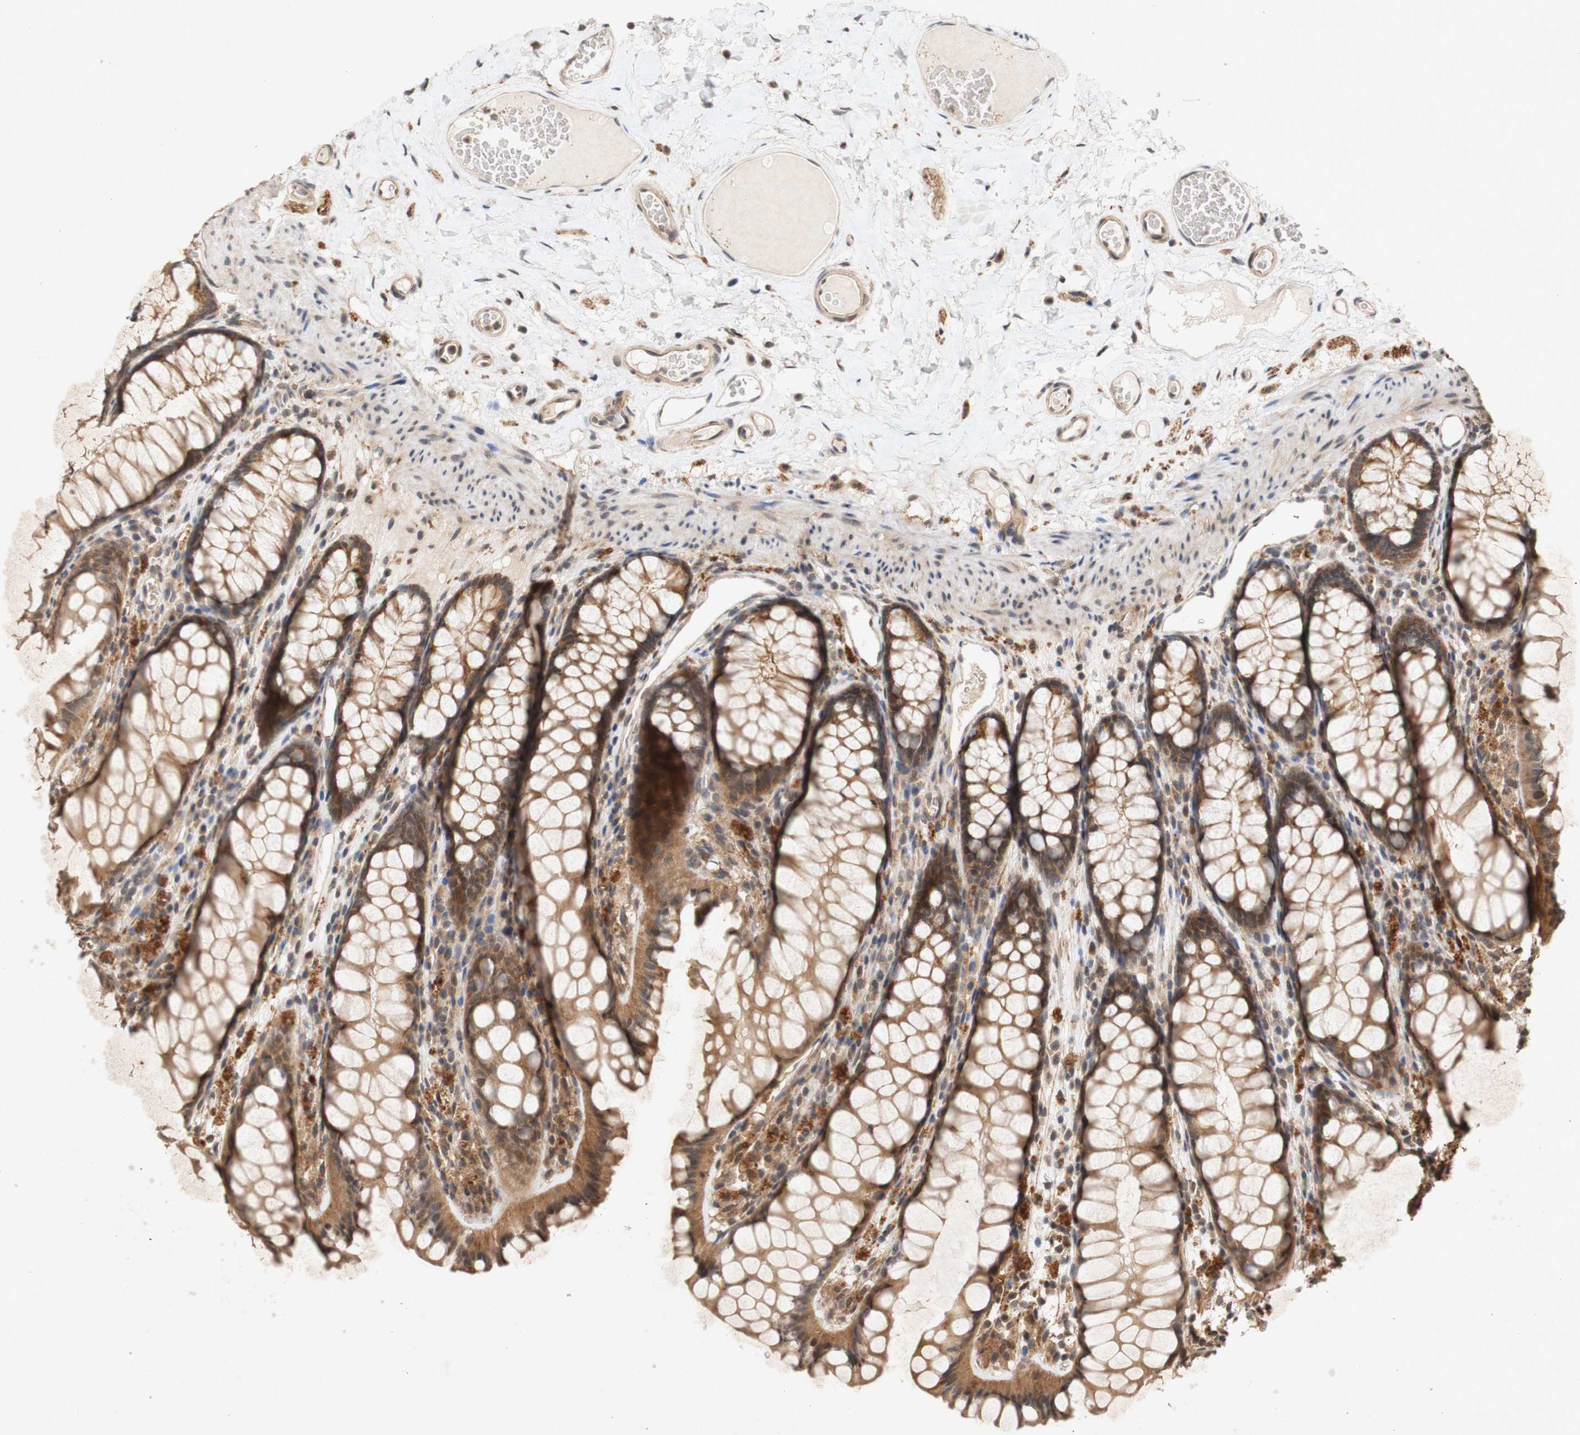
{"staining": {"intensity": "weak", "quantity": ">75%", "location": "cytoplasmic/membranous"}, "tissue": "colon", "cell_type": "Endothelial cells", "image_type": "normal", "snomed": [{"axis": "morphology", "description": "Normal tissue, NOS"}, {"axis": "topography", "description": "Colon"}], "caption": "Colon was stained to show a protein in brown. There is low levels of weak cytoplasmic/membranous positivity in approximately >75% of endothelial cells.", "gene": "PIN1", "patient": {"sex": "female", "age": 55}}